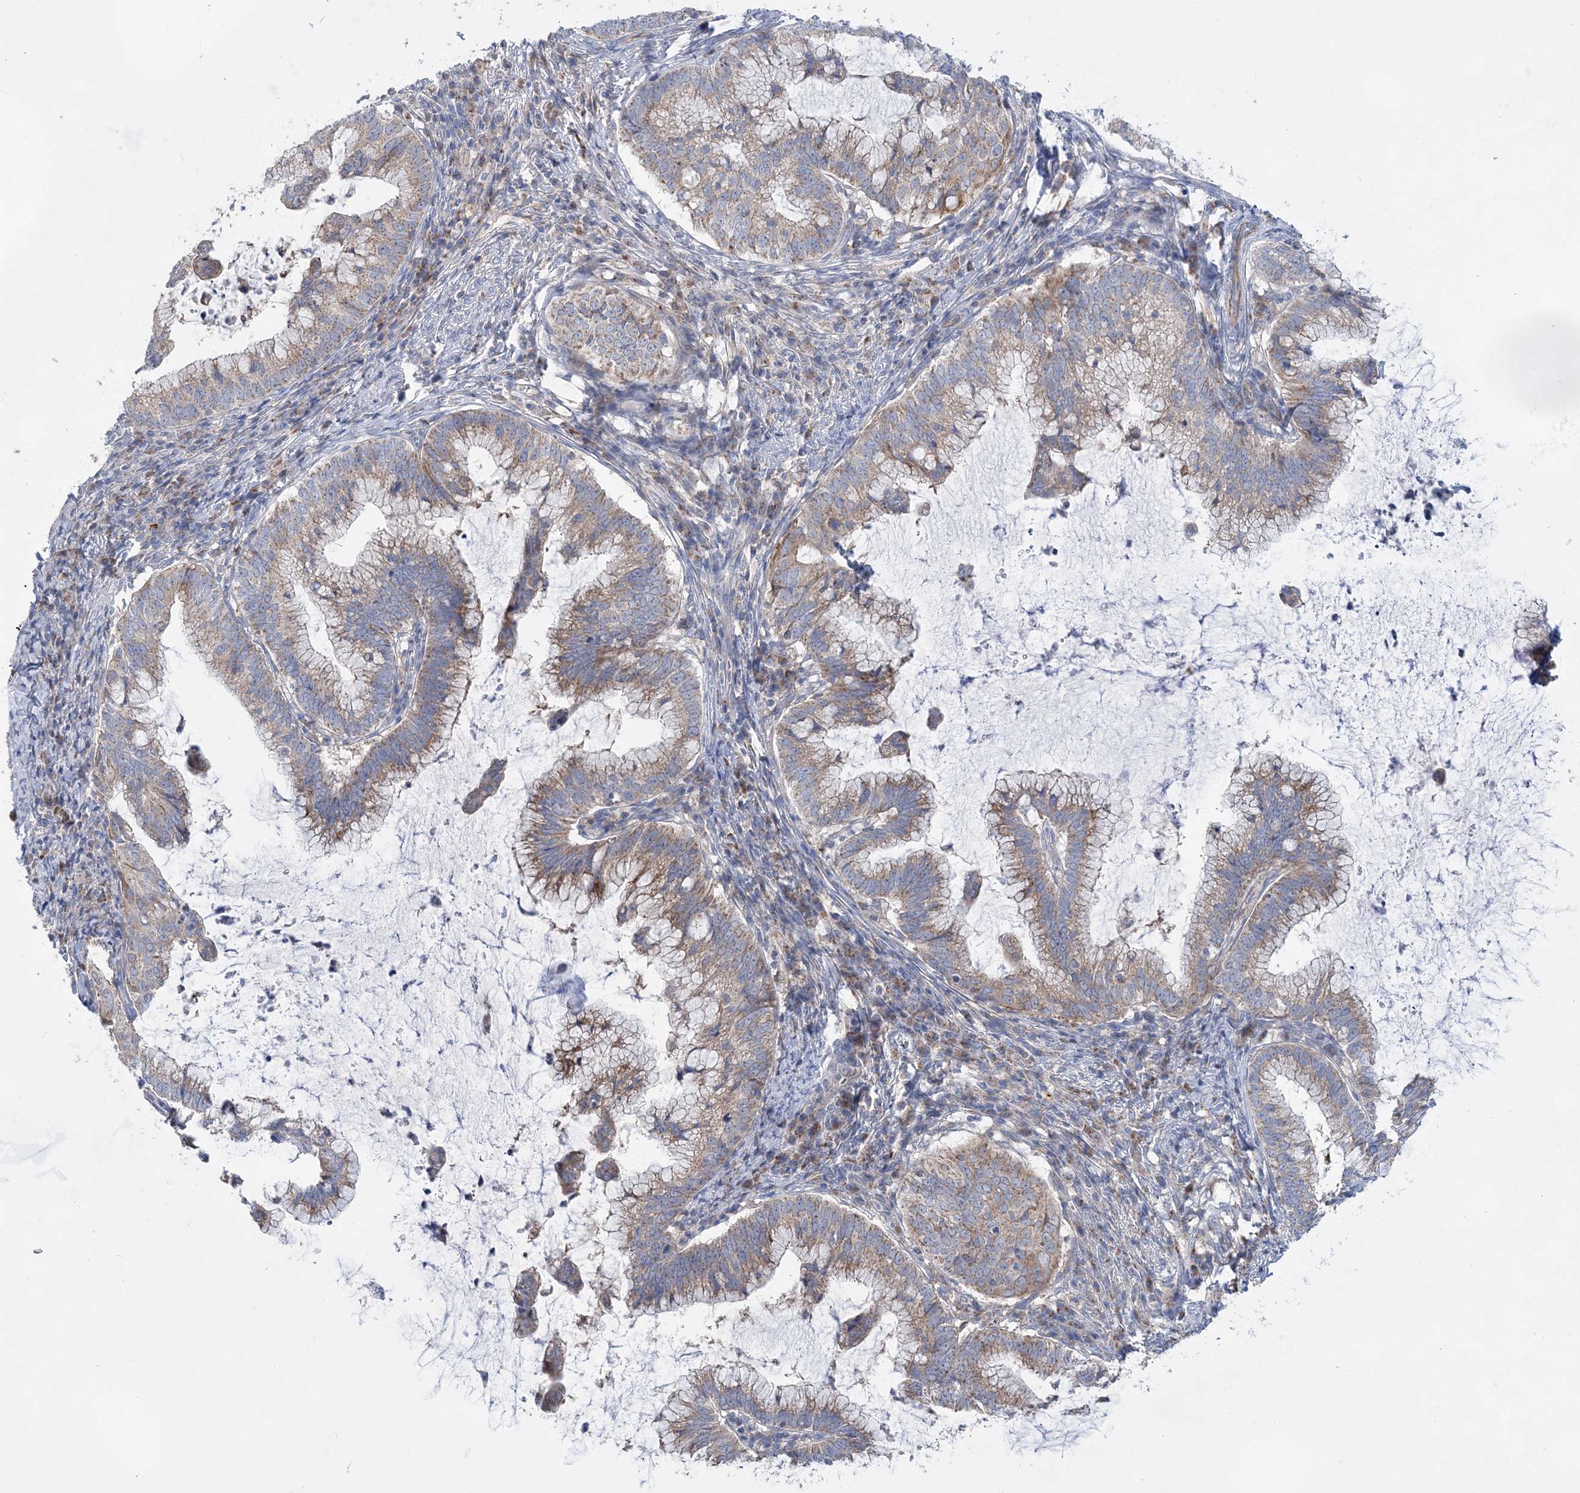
{"staining": {"intensity": "moderate", "quantity": ">75%", "location": "cytoplasmic/membranous"}, "tissue": "cervical cancer", "cell_type": "Tumor cells", "image_type": "cancer", "snomed": [{"axis": "morphology", "description": "Adenocarcinoma, NOS"}, {"axis": "topography", "description": "Cervix"}], "caption": "Immunohistochemical staining of cervical cancer (adenocarcinoma) reveals medium levels of moderate cytoplasmic/membranous staining in about >75% of tumor cells.", "gene": "TRAPPC13", "patient": {"sex": "female", "age": 36}}